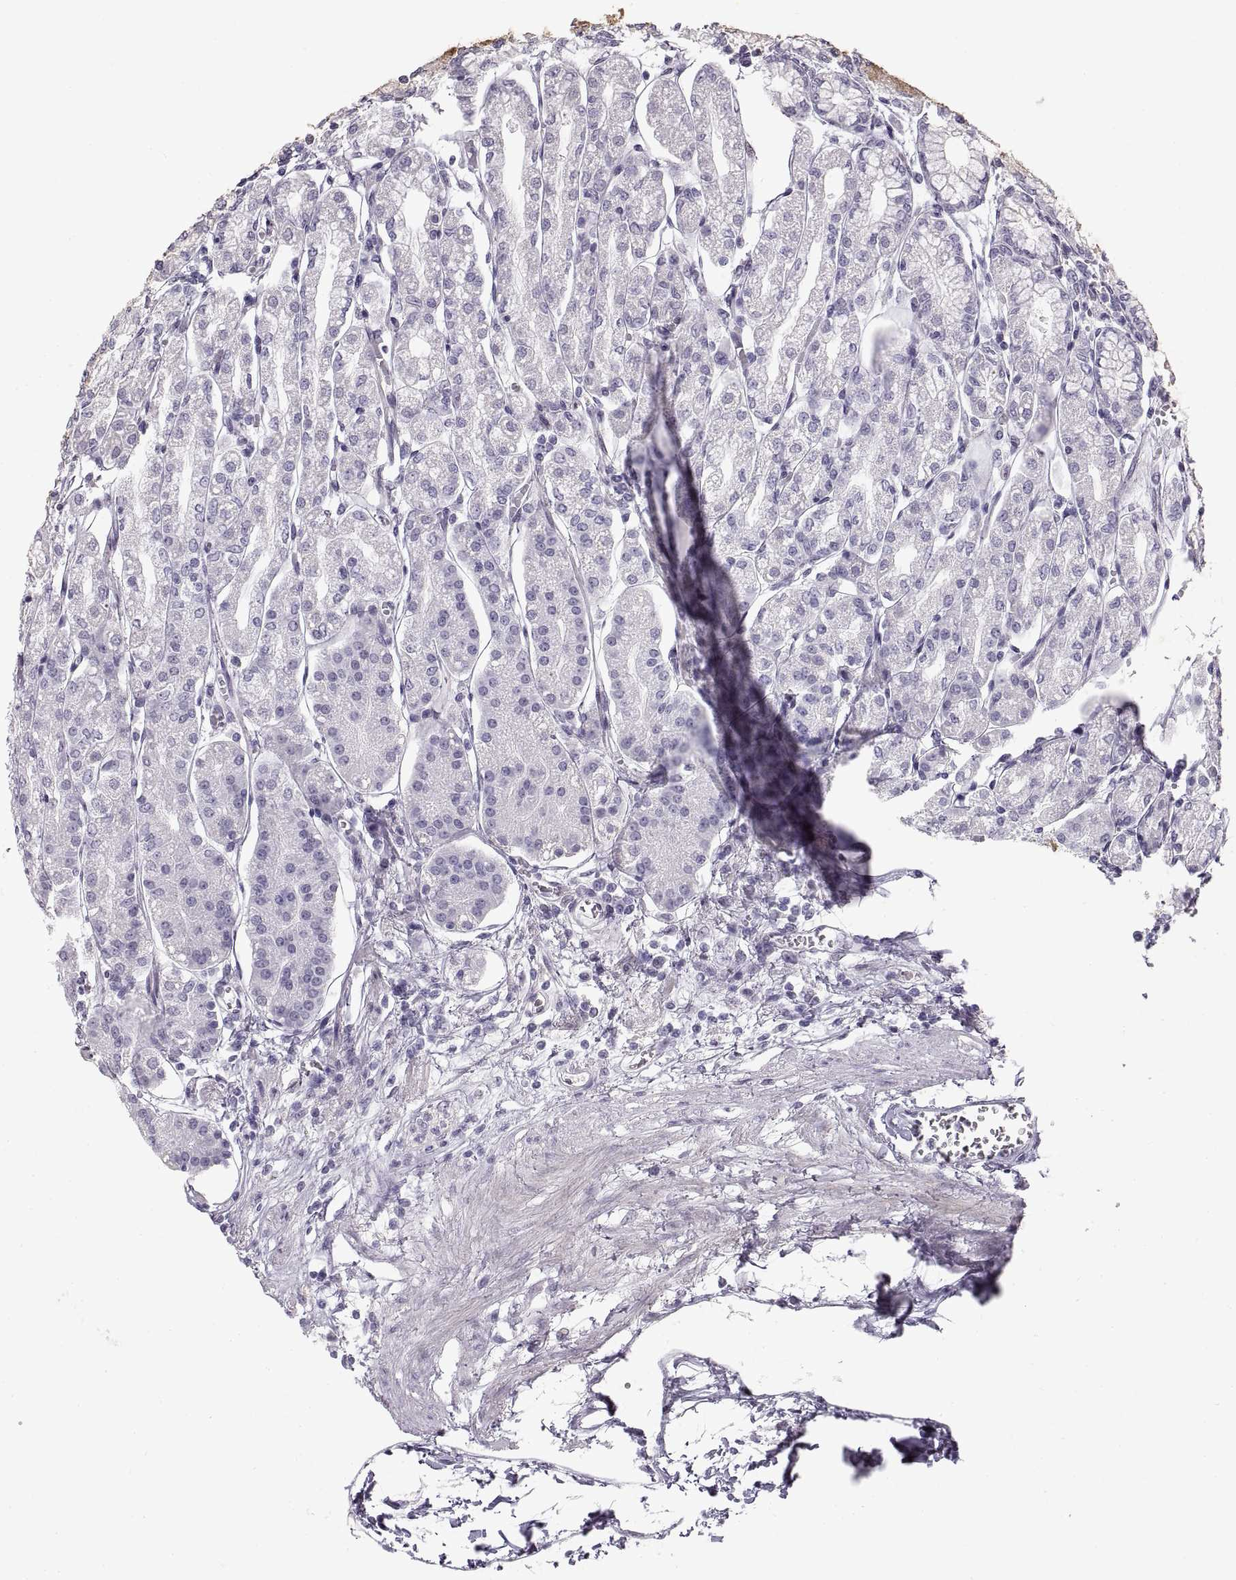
{"staining": {"intensity": "negative", "quantity": "none", "location": "none"}, "tissue": "stomach", "cell_type": "Glandular cells", "image_type": "normal", "snomed": [{"axis": "morphology", "description": "Normal tissue, NOS"}, {"axis": "topography", "description": "Skeletal muscle"}, {"axis": "topography", "description": "Stomach"}], "caption": "The photomicrograph displays no staining of glandular cells in benign stomach. (Stains: DAB (3,3'-diaminobenzidine) immunohistochemistry with hematoxylin counter stain, Microscopy: brightfield microscopy at high magnification).", "gene": "NANOS3", "patient": {"sex": "female", "age": 57}}